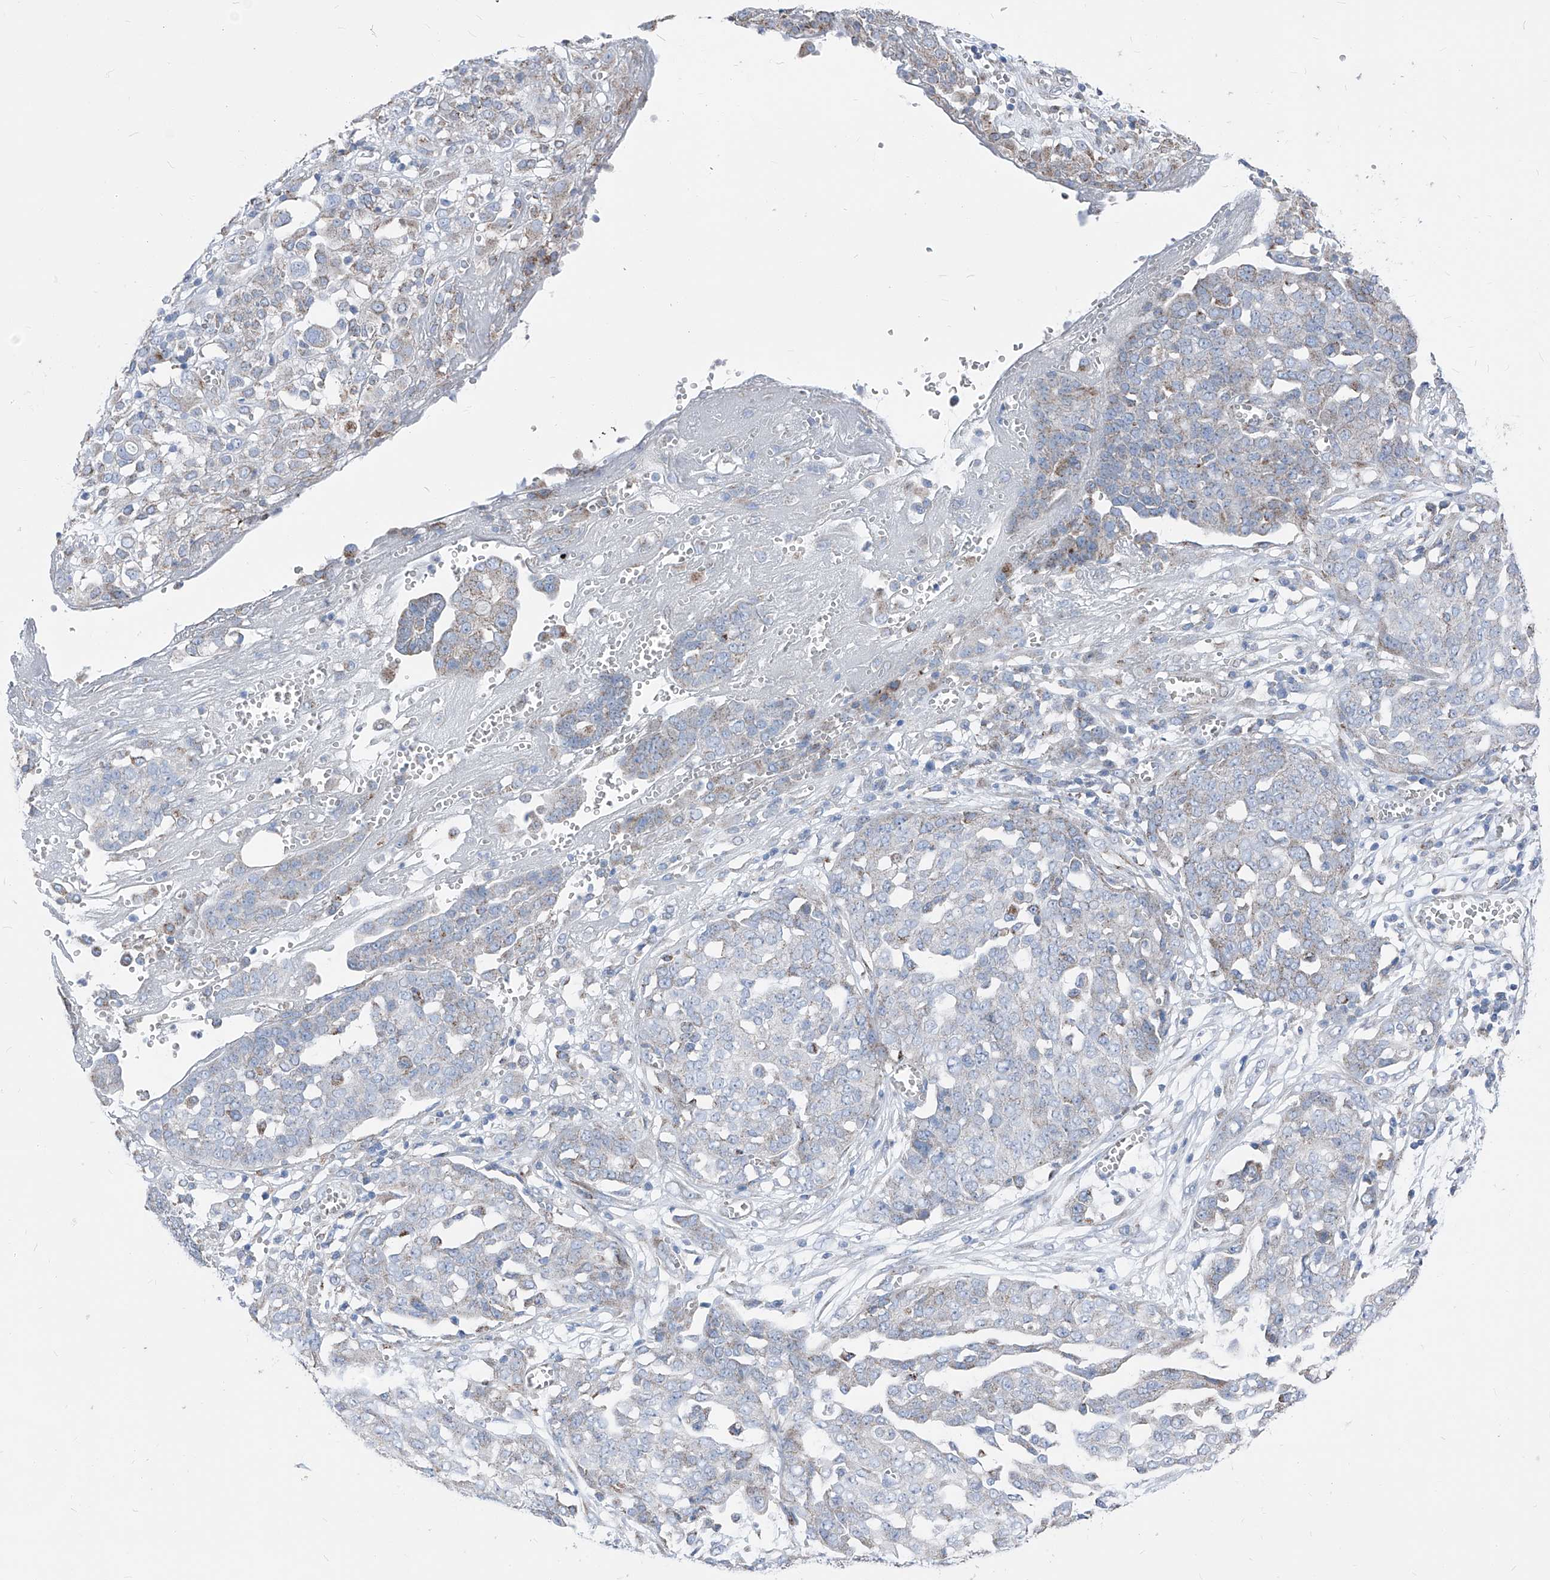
{"staining": {"intensity": "weak", "quantity": "<25%", "location": "cytoplasmic/membranous"}, "tissue": "ovarian cancer", "cell_type": "Tumor cells", "image_type": "cancer", "snomed": [{"axis": "morphology", "description": "Cystadenocarcinoma, serous, NOS"}, {"axis": "topography", "description": "Soft tissue"}, {"axis": "topography", "description": "Ovary"}], "caption": "The histopathology image exhibits no staining of tumor cells in ovarian cancer.", "gene": "AGPS", "patient": {"sex": "female", "age": 57}}